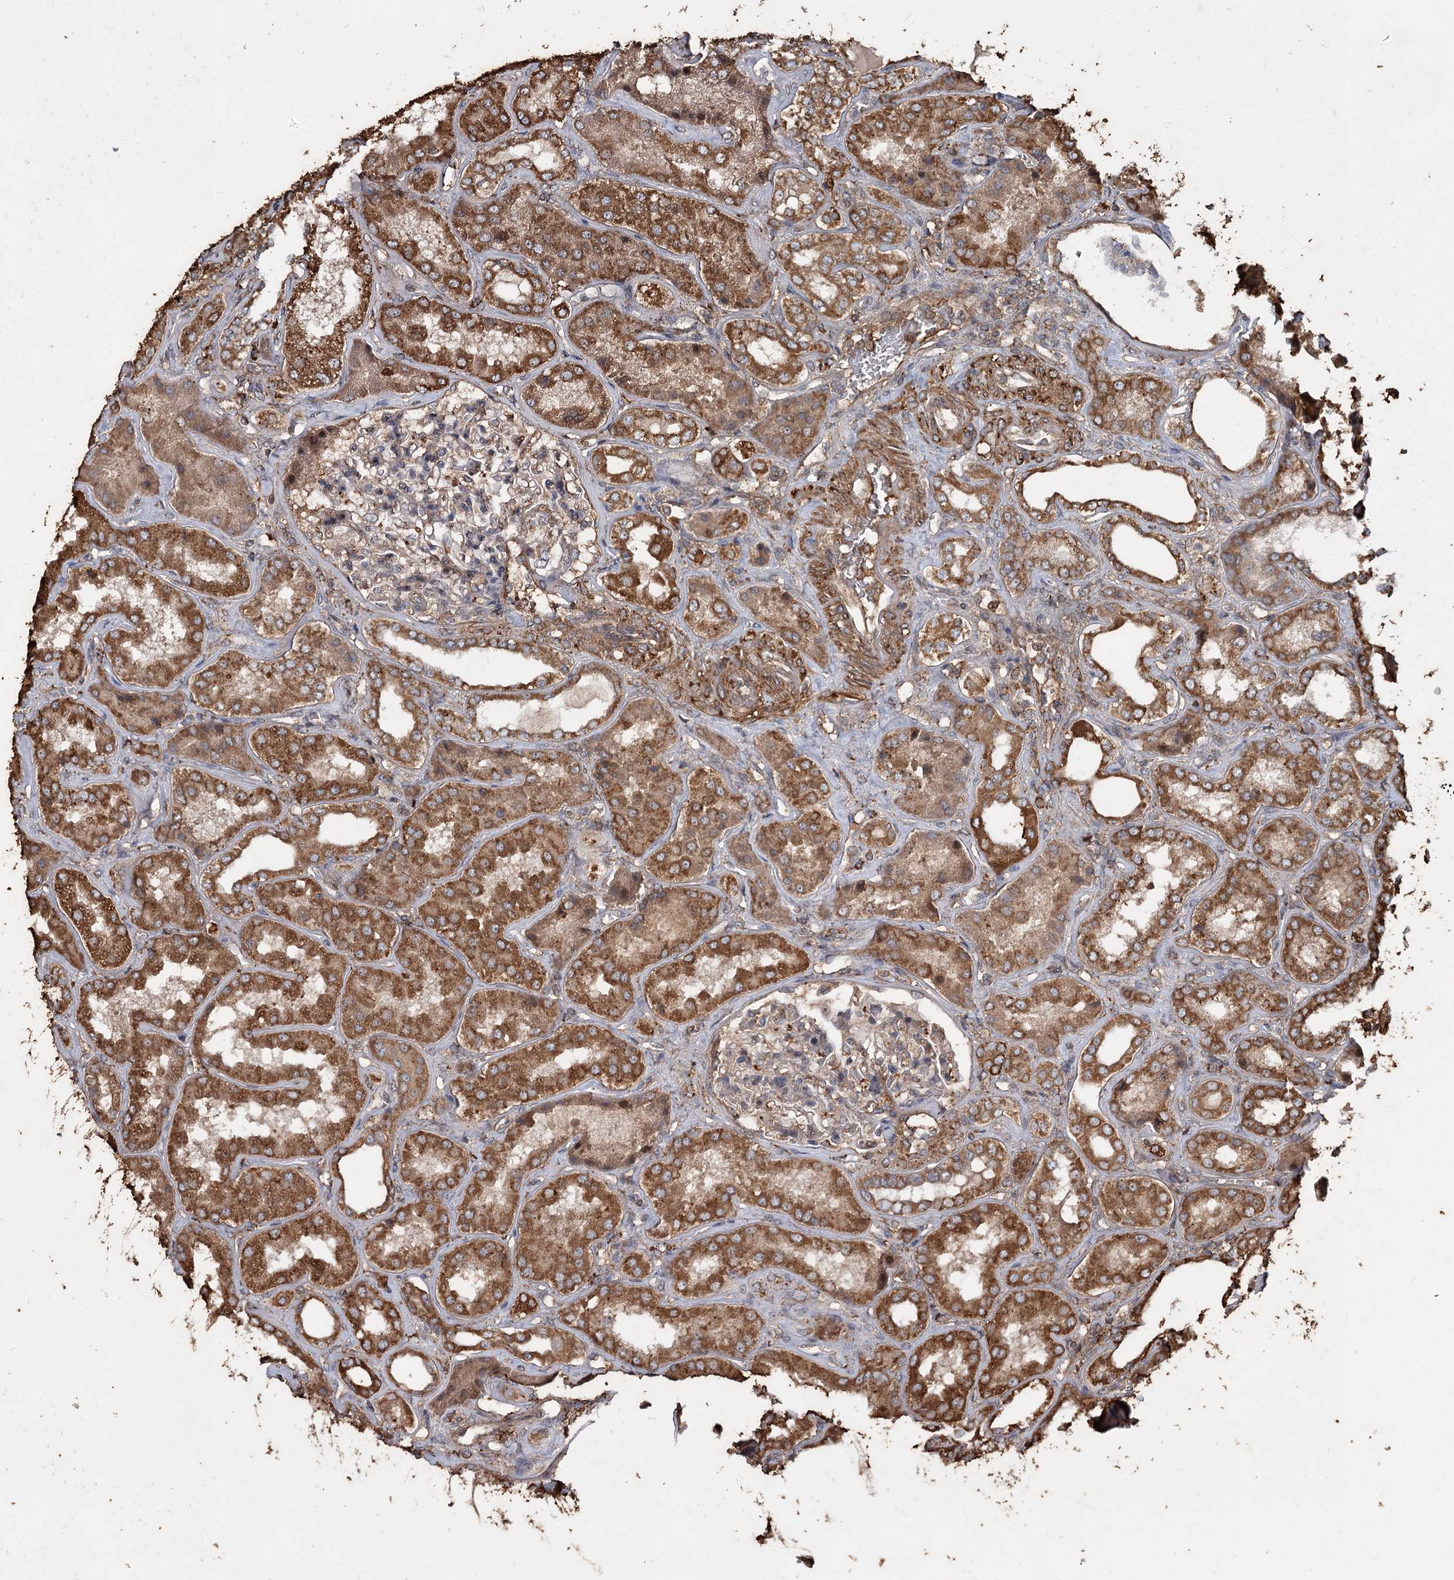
{"staining": {"intensity": "moderate", "quantity": "25%-75%", "location": "cytoplasmic/membranous"}, "tissue": "kidney", "cell_type": "Cells in glomeruli", "image_type": "normal", "snomed": [{"axis": "morphology", "description": "Normal tissue, NOS"}, {"axis": "topography", "description": "Kidney"}], "caption": "DAB (3,3'-diaminobenzidine) immunohistochemical staining of unremarkable kidney reveals moderate cytoplasmic/membranous protein staining in about 25%-75% of cells in glomeruli.", "gene": "PIK3C2A", "patient": {"sex": "female", "age": 56}}